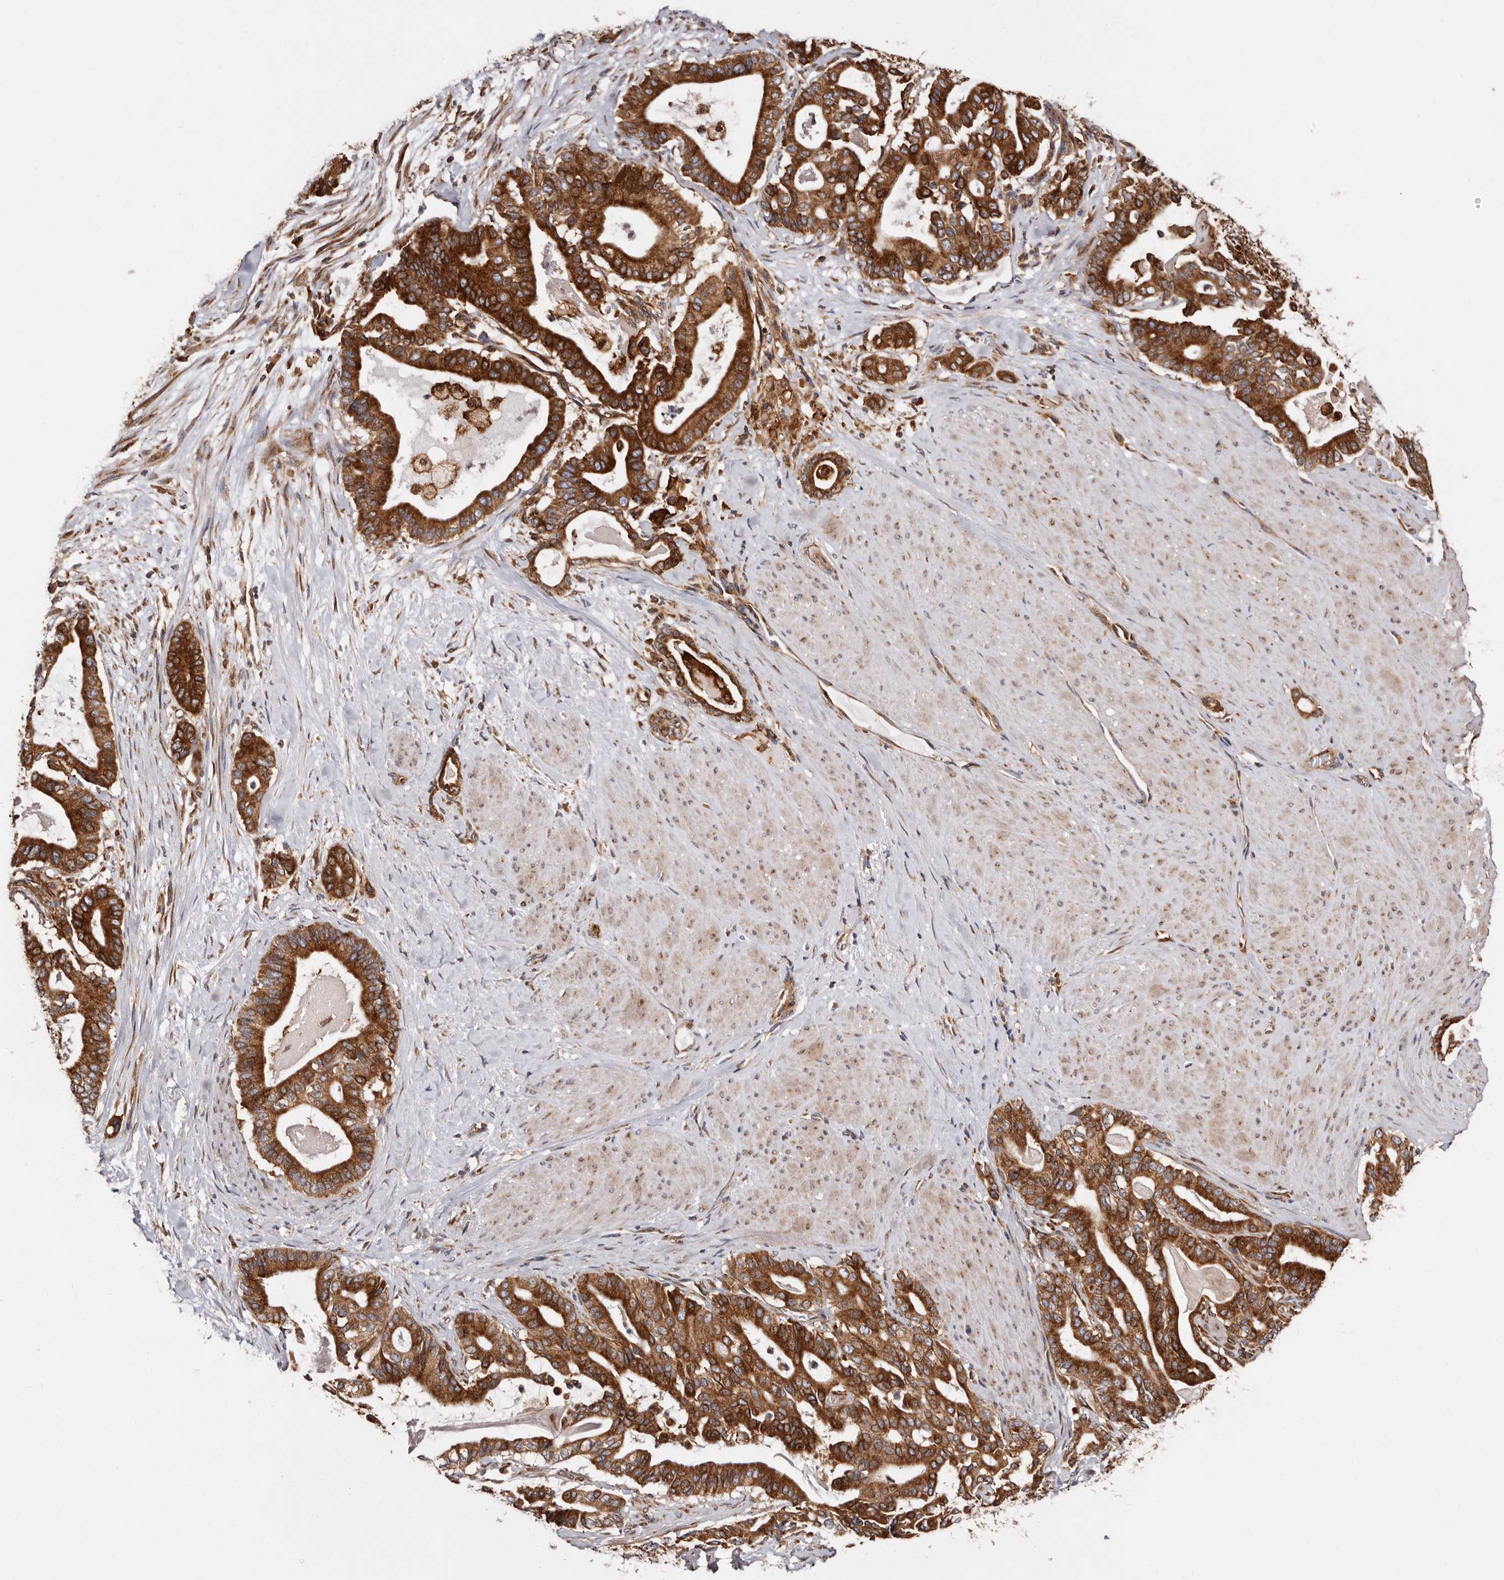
{"staining": {"intensity": "strong", "quantity": ">75%", "location": "cytoplasmic/membranous"}, "tissue": "pancreatic cancer", "cell_type": "Tumor cells", "image_type": "cancer", "snomed": [{"axis": "morphology", "description": "Adenocarcinoma, NOS"}, {"axis": "topography", "description": "Pancreas"}], "caption": "A brown stain shows strong cytoplasmic/membranous positivity of a protein in human pancreatic cancer tumor cells. Nuclei are stained in blue.", "gene": "COQ8B", "patient": {"sex": "male", "age": 63}}